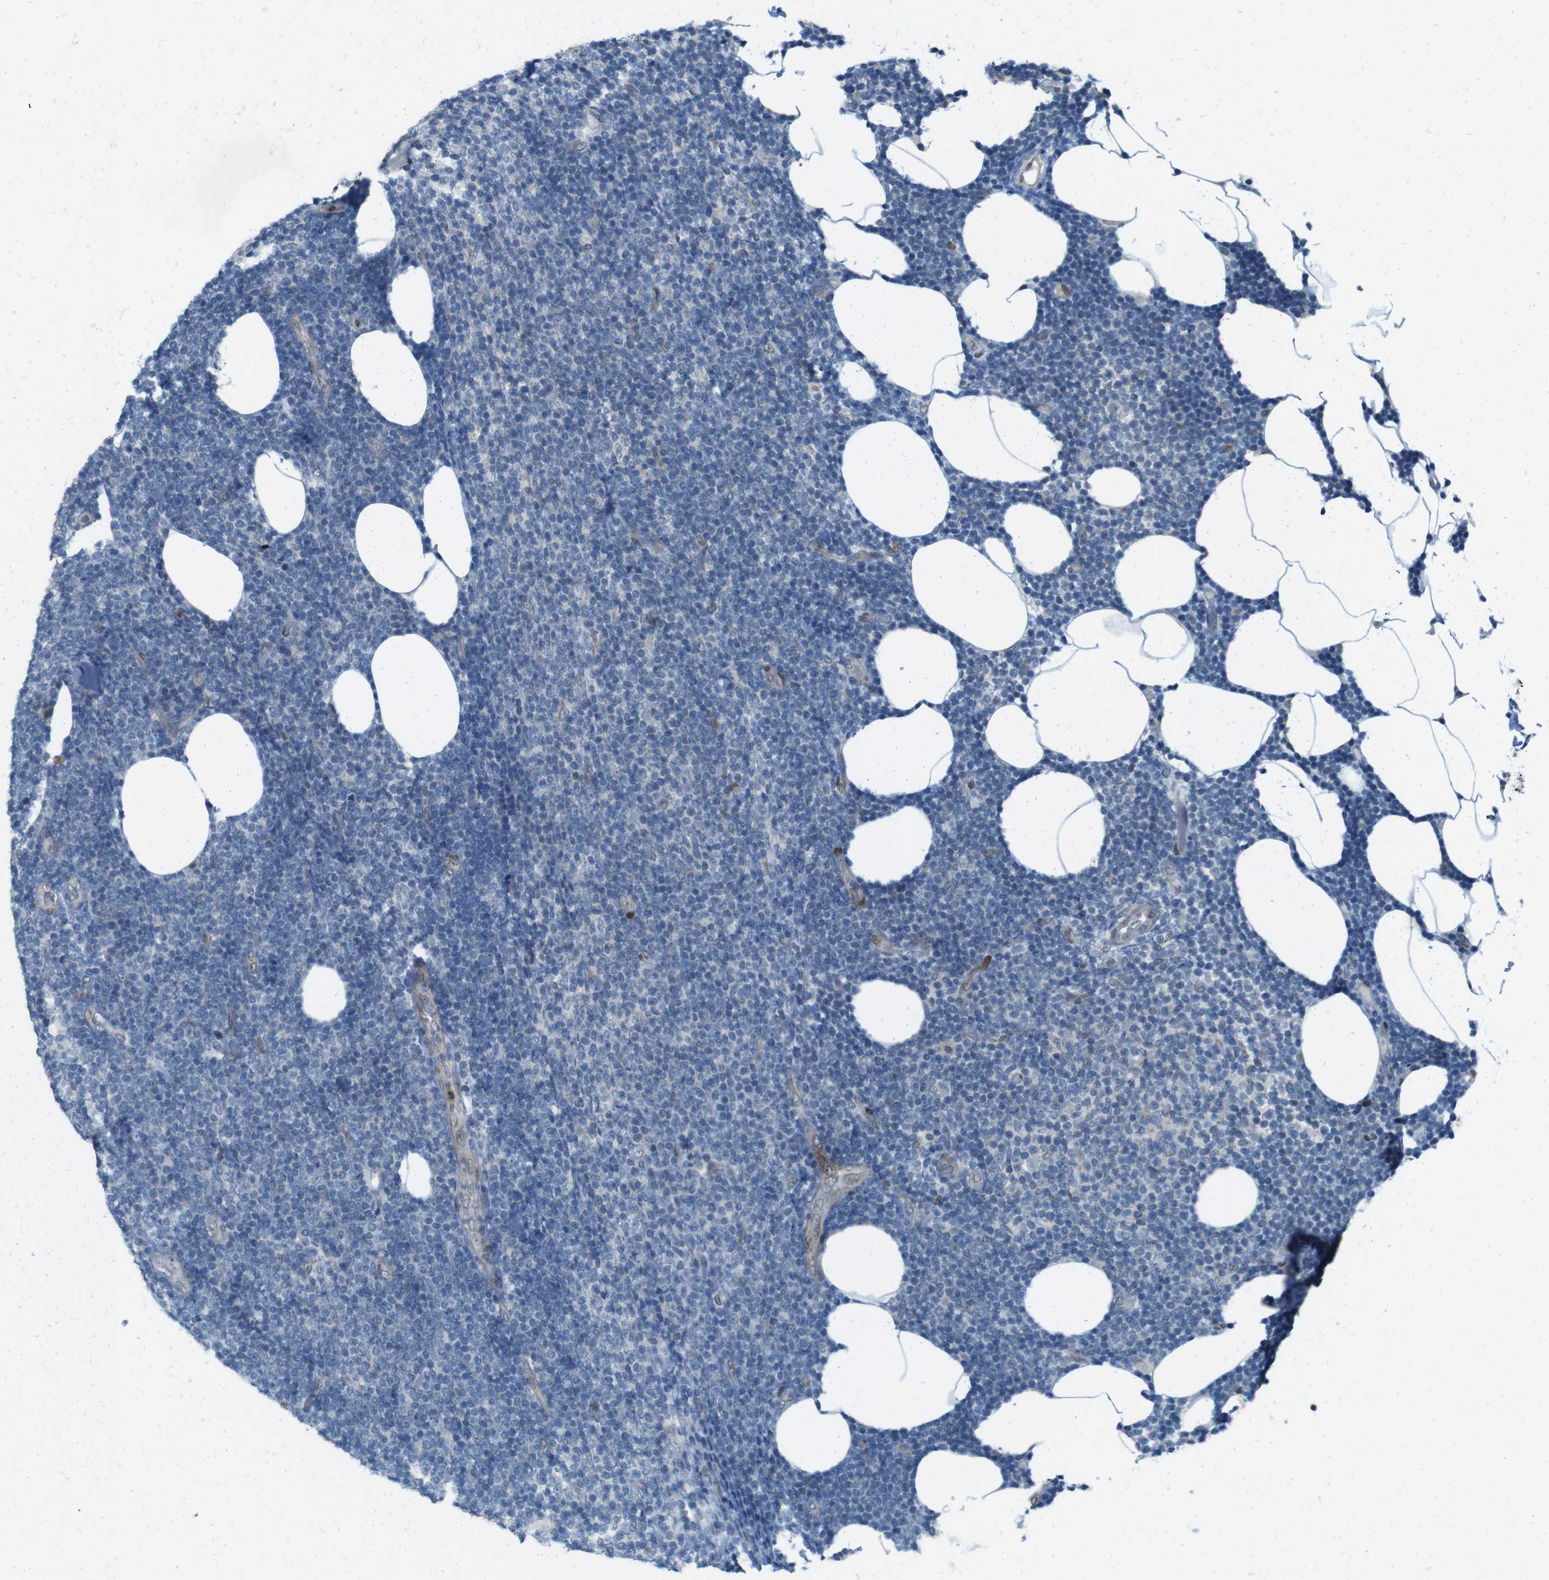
{"staining": {"intensity": "negative", "quantity": "none", "location": "none"}, "tissue": "lymphoma", "cell_type": "Tumor cells", "image_type": "cancer", "snomed": [{"axis": "morphology", "description": "Malignant lymphoma, non-Hodgkin's type, Low grade"}, {"axis": "topography", "description": "Lymph node"}], "caption": "Protein analysis of malignant lymphoma, non-Hodgkin's type (low-grade) reveals no significant staining in tumor cells.", "gene": "SKI", "patient": {"sex": "male", "age": 66}}